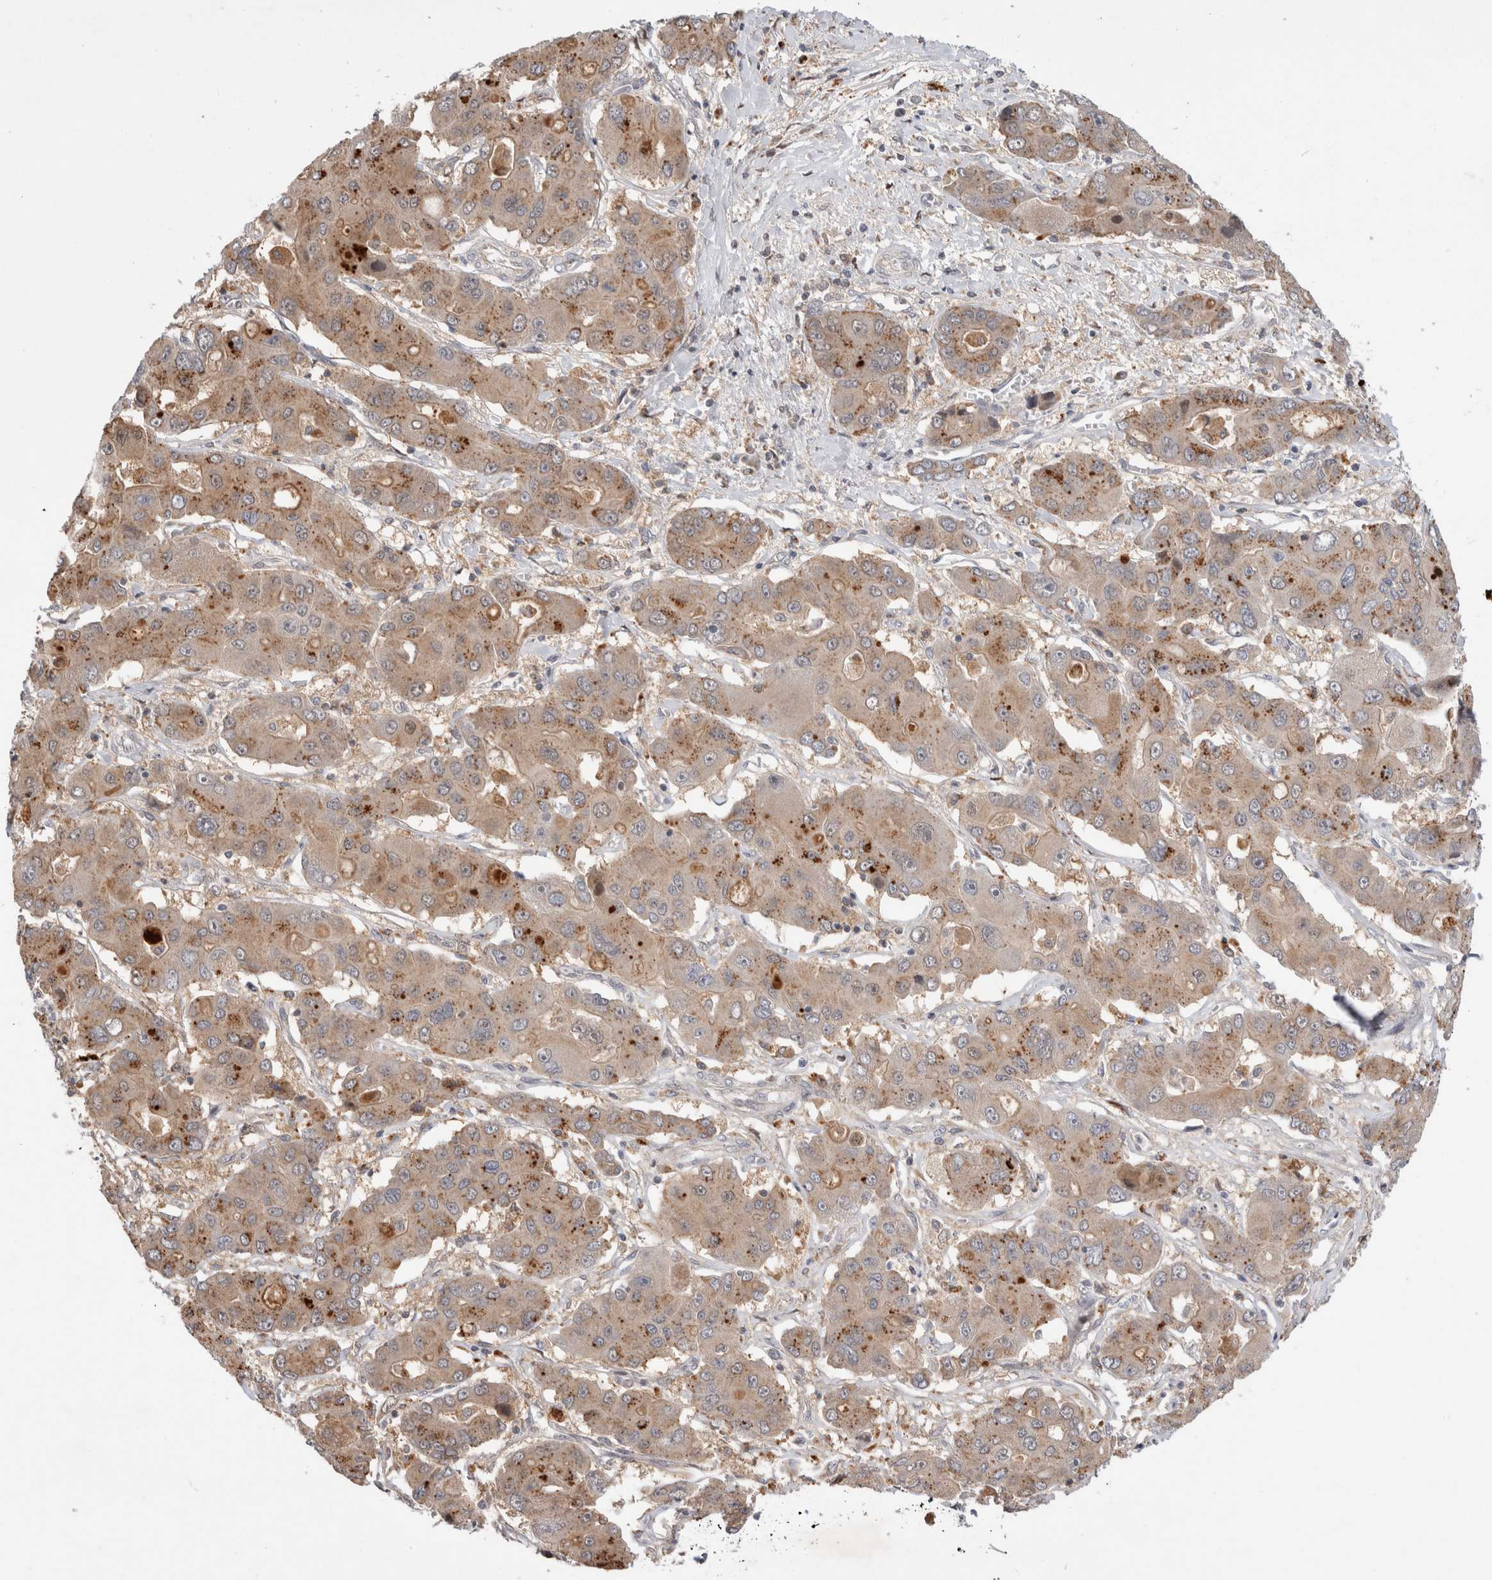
{"staining": {"intensity": "moderate", "quantity": "25%-75%", "location": "cytoplasmic/membranous"}, "tissue": "liver cancer", "cell_type": "Tumor cells", "image_type": "cancer", "snomed": [{"axis": "morphology", "description": "Cholangiocarcinoma"}, {"axis": "topography", "description": "Liver"}], "caption": "Immunohistochemistry photomicrograph of cholangiocarcinoma (liver) stained for a protein (brown), which displays medium levels of moderate cytoplasmic/membranous staining in approximately 25%-75% of tumor cells.", "gene": "MRPL37", "patient": {"sex": "male", "age": 67}}